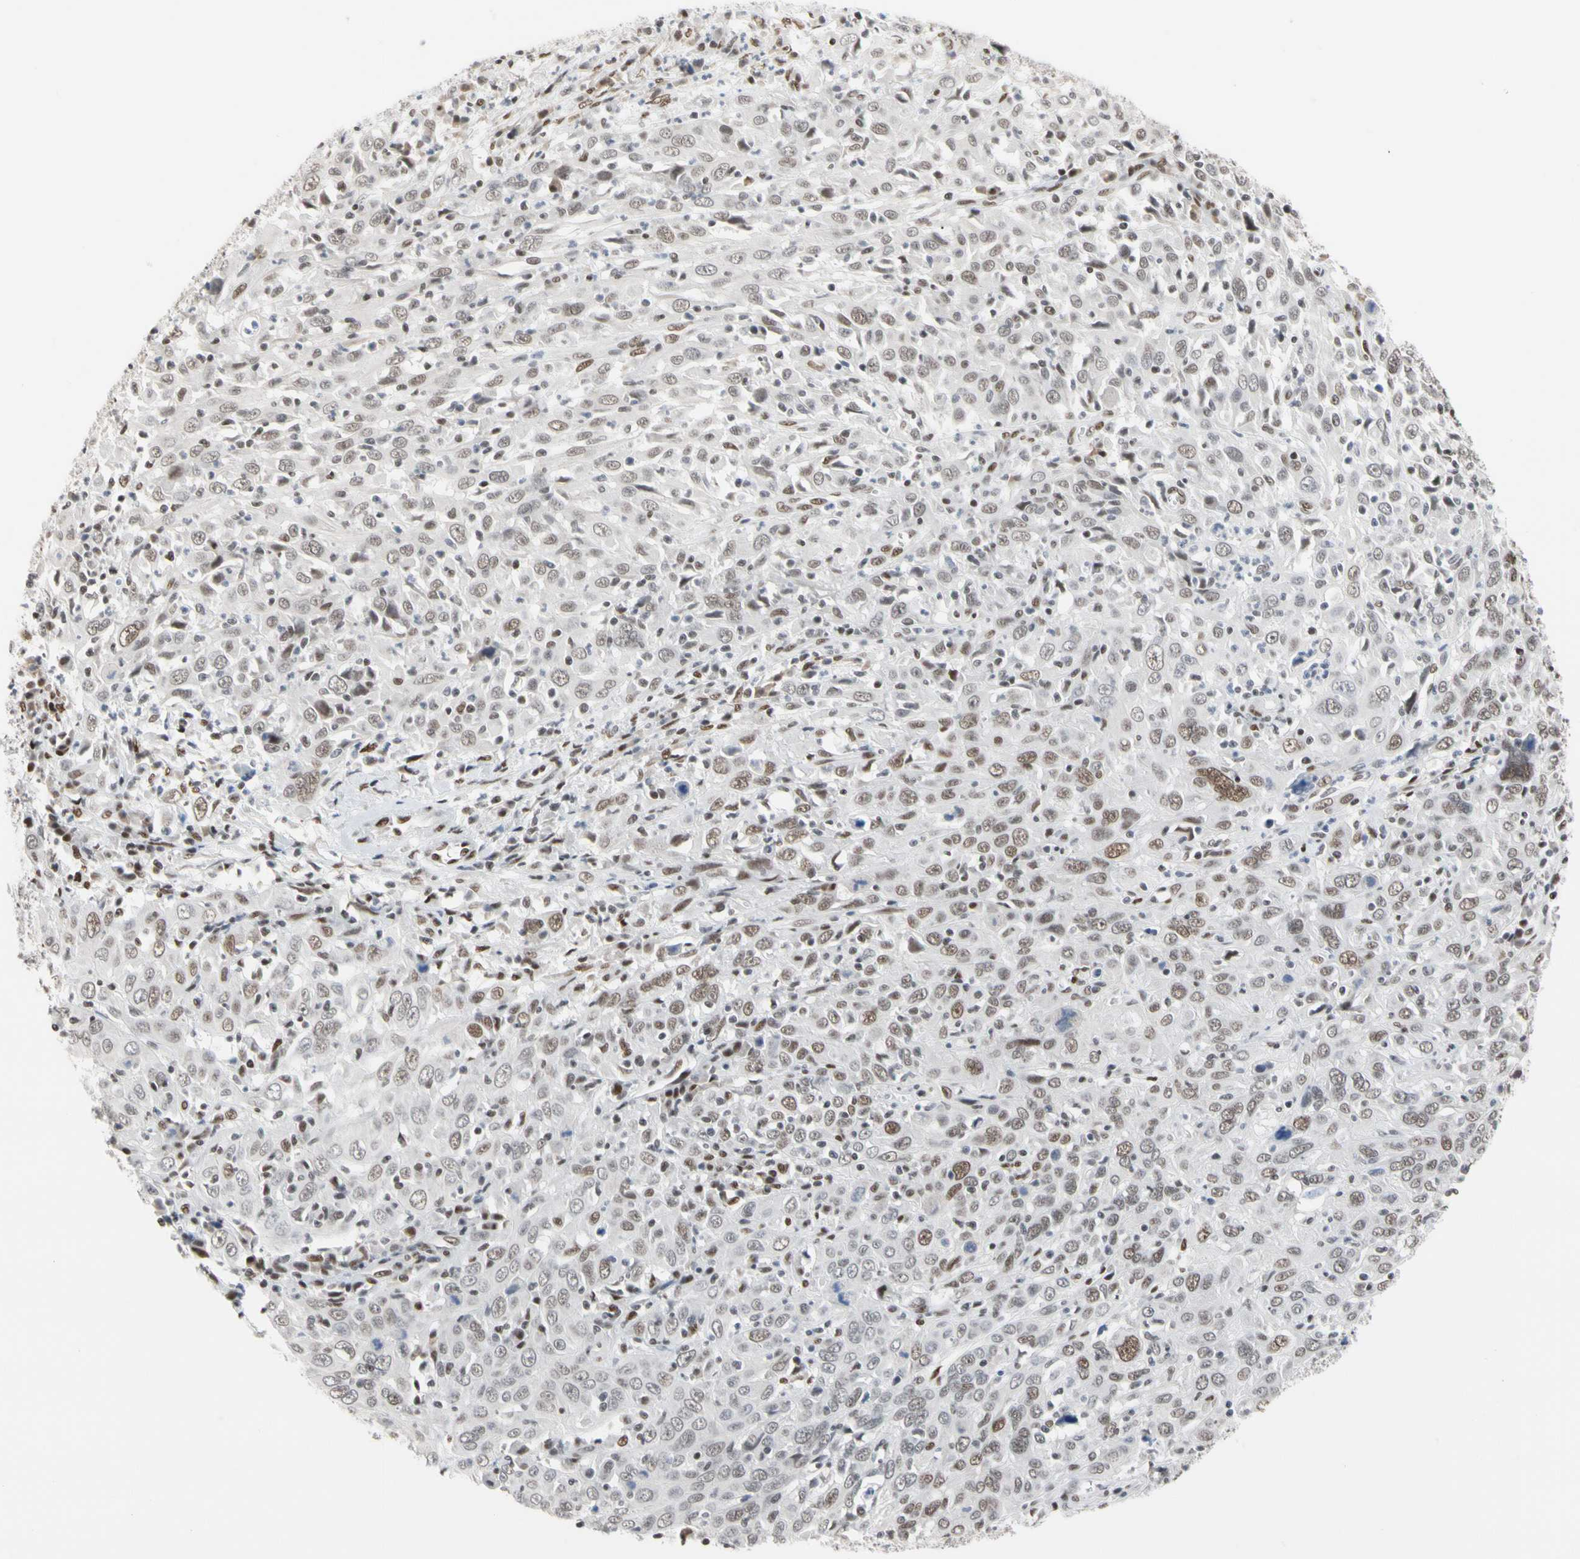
{"staining": {"intensity": "moderate", "quantity": "<25%", "location": "nuclear"}, "tissue": "cervical cancer", "cell_type": "Tumor cells", "image_type": "cancer", "snomed": [{"axis": "morphology", "description": "Squamous cell carcinoma, NOS"}, {"axis": "topography", "description": "Cervix"}], "caption": "Cervical cancer stained with immunohistochemistry exhibits moderate nuclear expression in about <25% of tumor cells. (Stains: DAB in brown, nuclei in blue, Microscopy: brightfield microscopy at high magnification).", "gene": "FAM98B", "patient": {"sex": "female", "age": 46}}